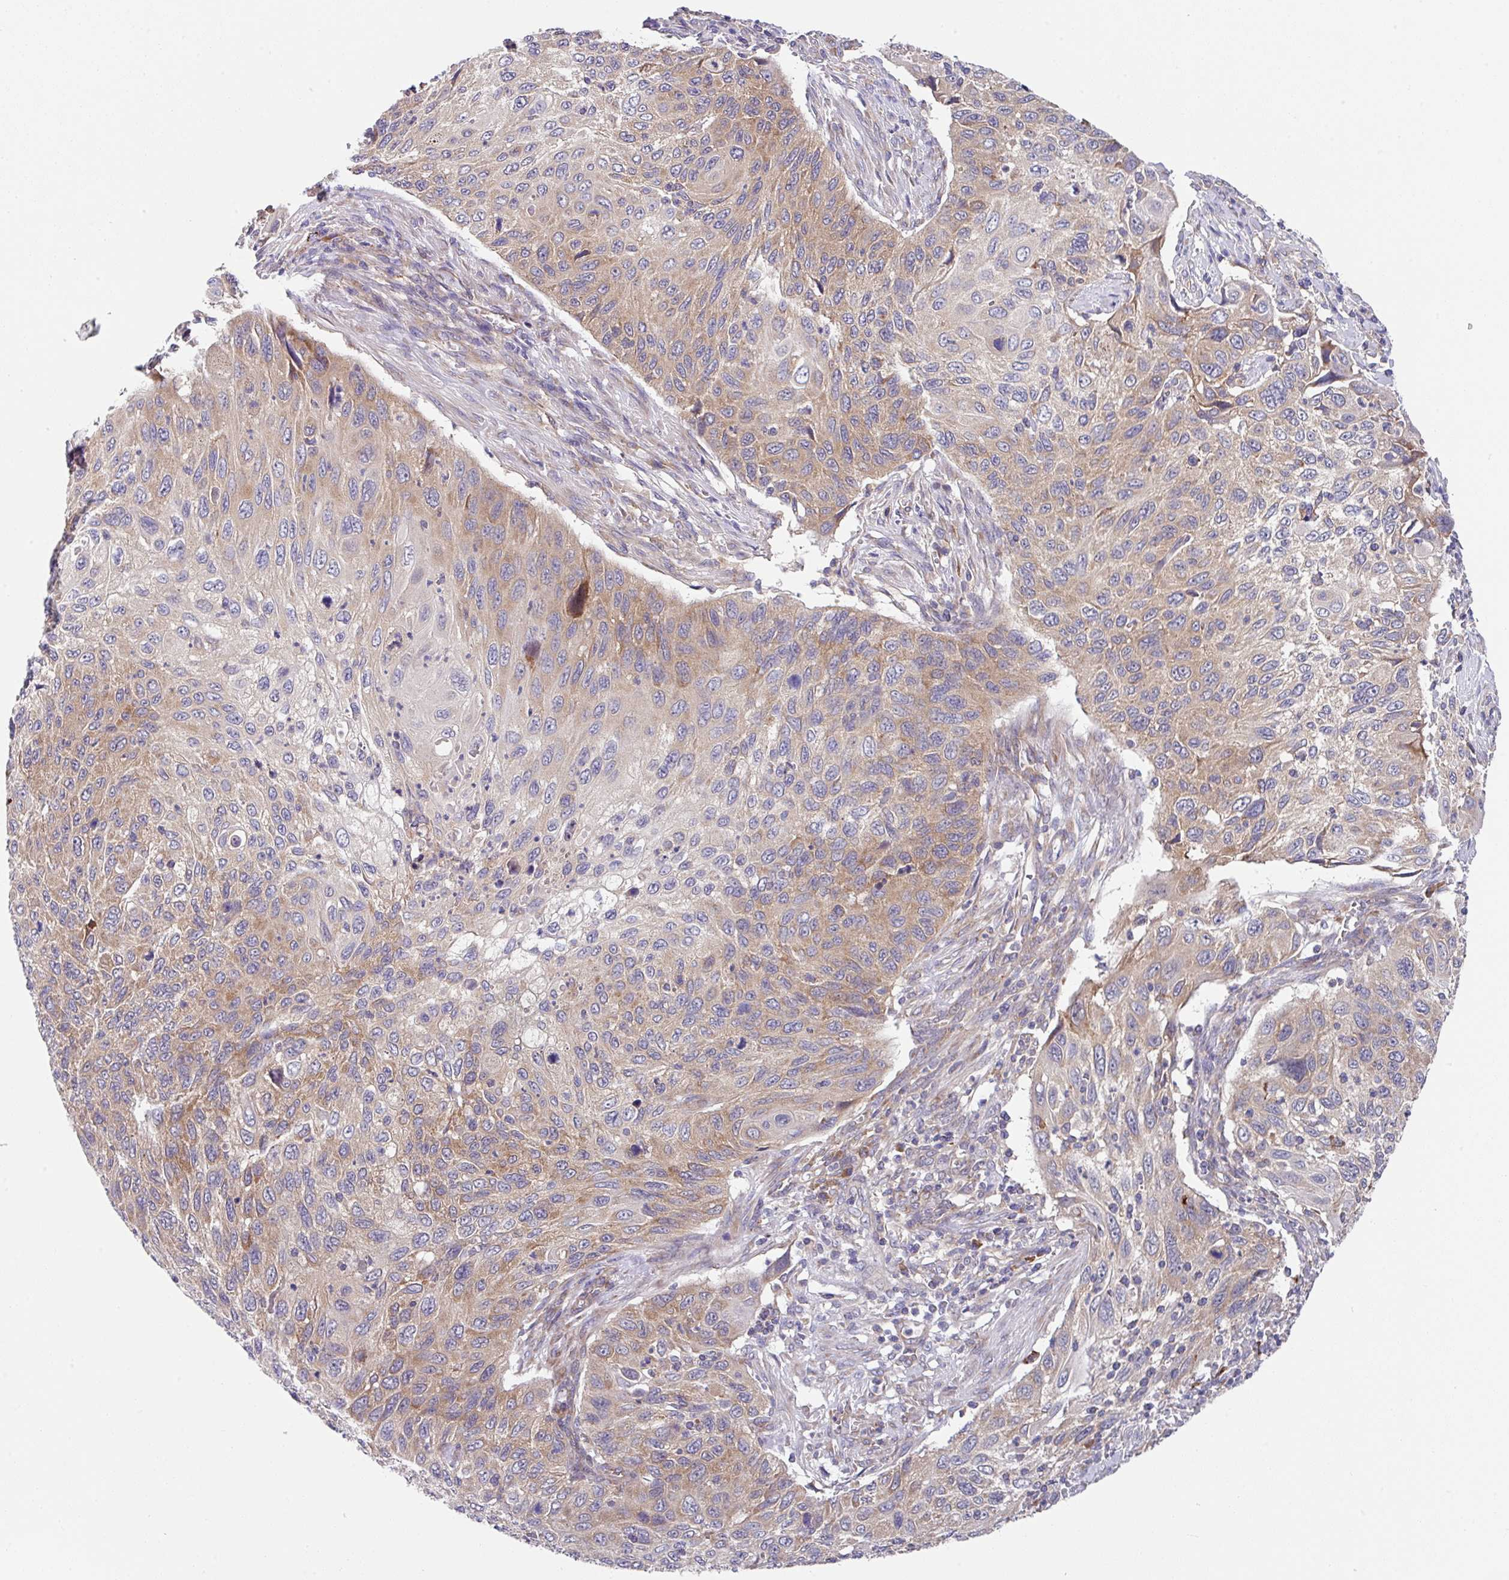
{"staining": {"intensity": "moderate", "quantity": "25%-75%", "location": "cytoplasmic/membranous"}, "tissue": "cervical cancer", "cell_type": "Tumor cells", "image_type": "cancer", "snomed": [{"axis": "morphology", "description": "Squamous cell carcinoma, NOS"}, {"axis": "topography", "description": "Cervix"}], "caption": "Protein expression analysis of human squamous cell carcinoma (cervical) reveals moderate cytoplasmic/membranous expression in approximately 25%-75% of tumor cells.", "gene": "EIF4B", "patient": {"sex": "female", "age": 70}}